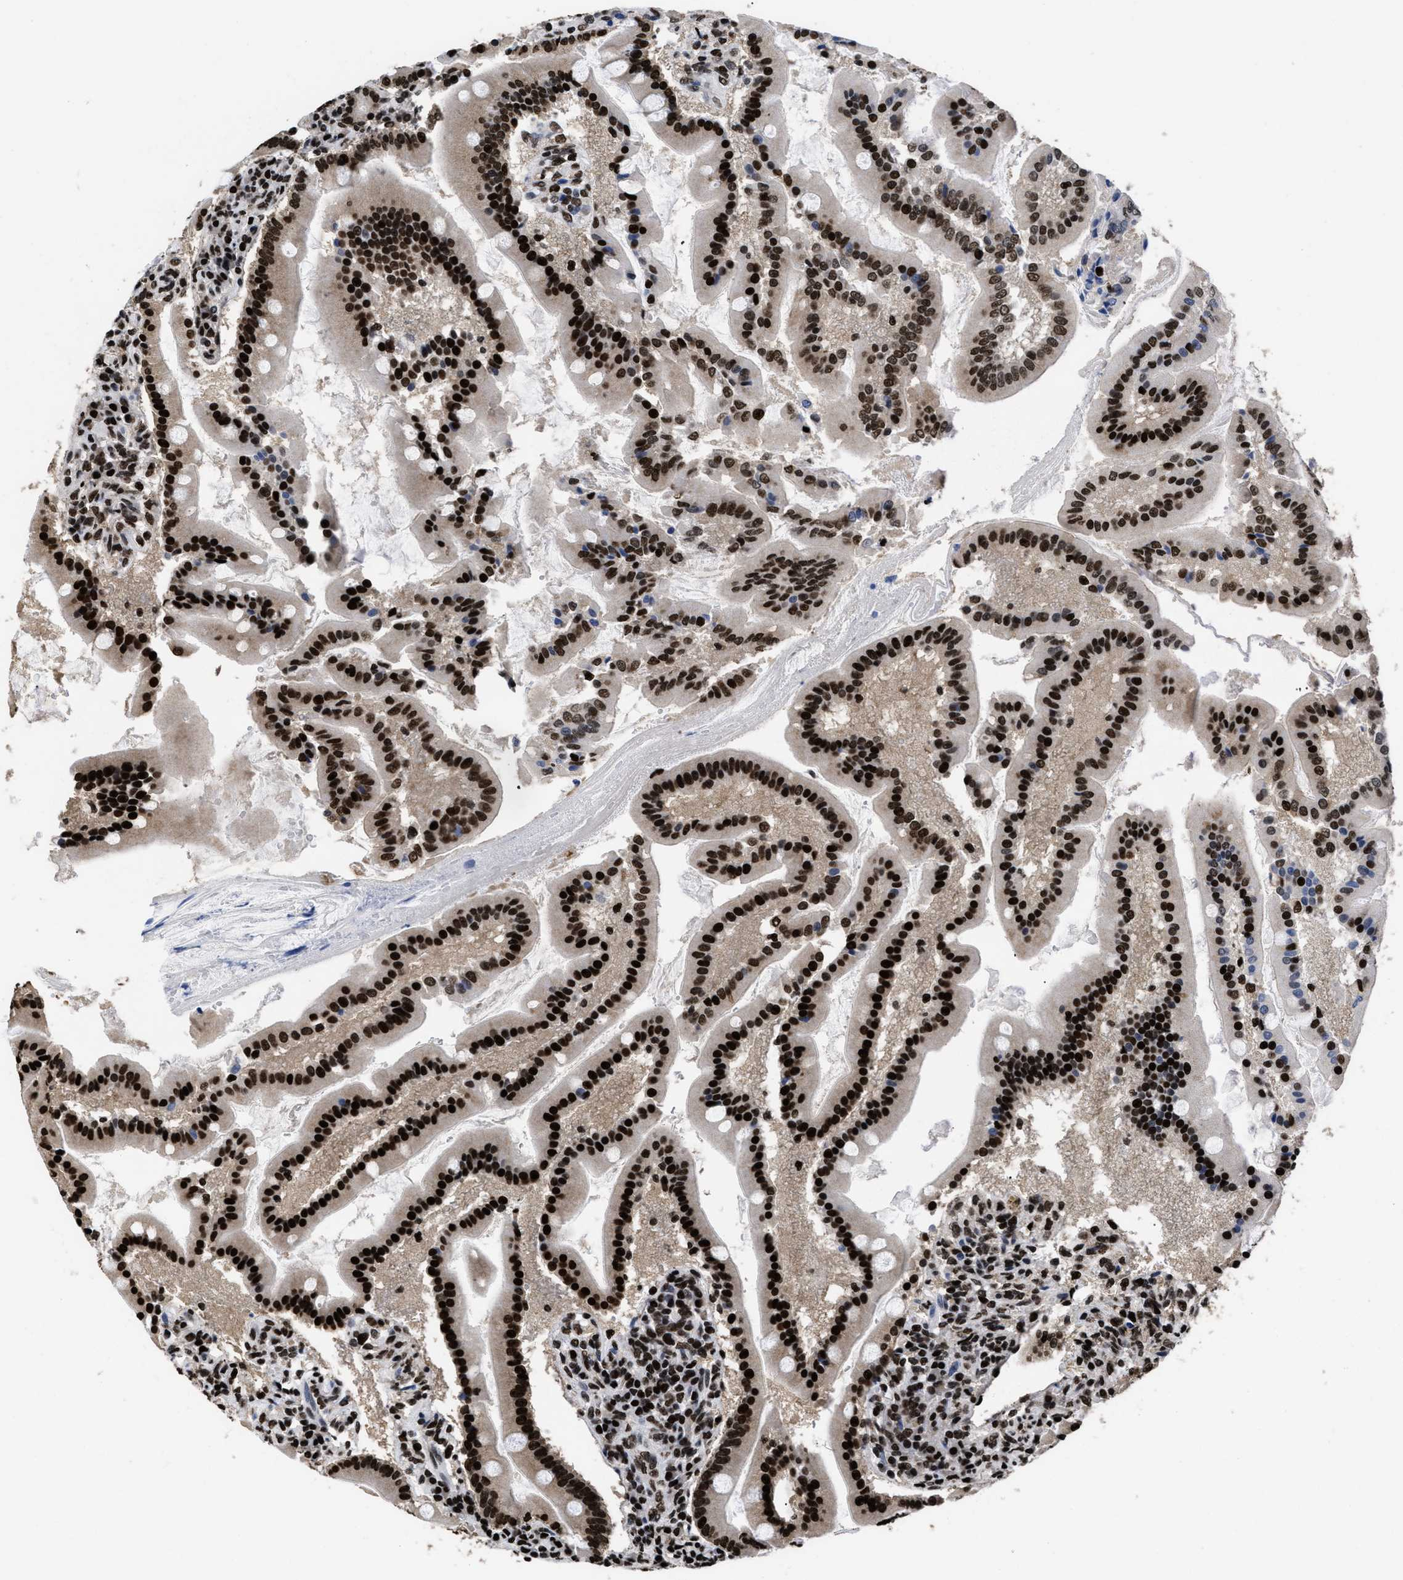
{"staining": {"intensity": "strong", "quantity": ">75%", "location": "cytoplasmic/membranous,nuclear"}, "tissue": "duodenum", "cell_type": "Glandular cells", "image_type": "normal", "snomed": [{"axis": "morphology", "description": "Normal tissue, NOS"}, {"axis": "topography", "description": "Duodenum"}], "caption": "Duodenum stained with a protein marker exhibits strong staining in glandular cells.", "gene": "CALHM3", "patient": {"sex": "male", "age": 50}}